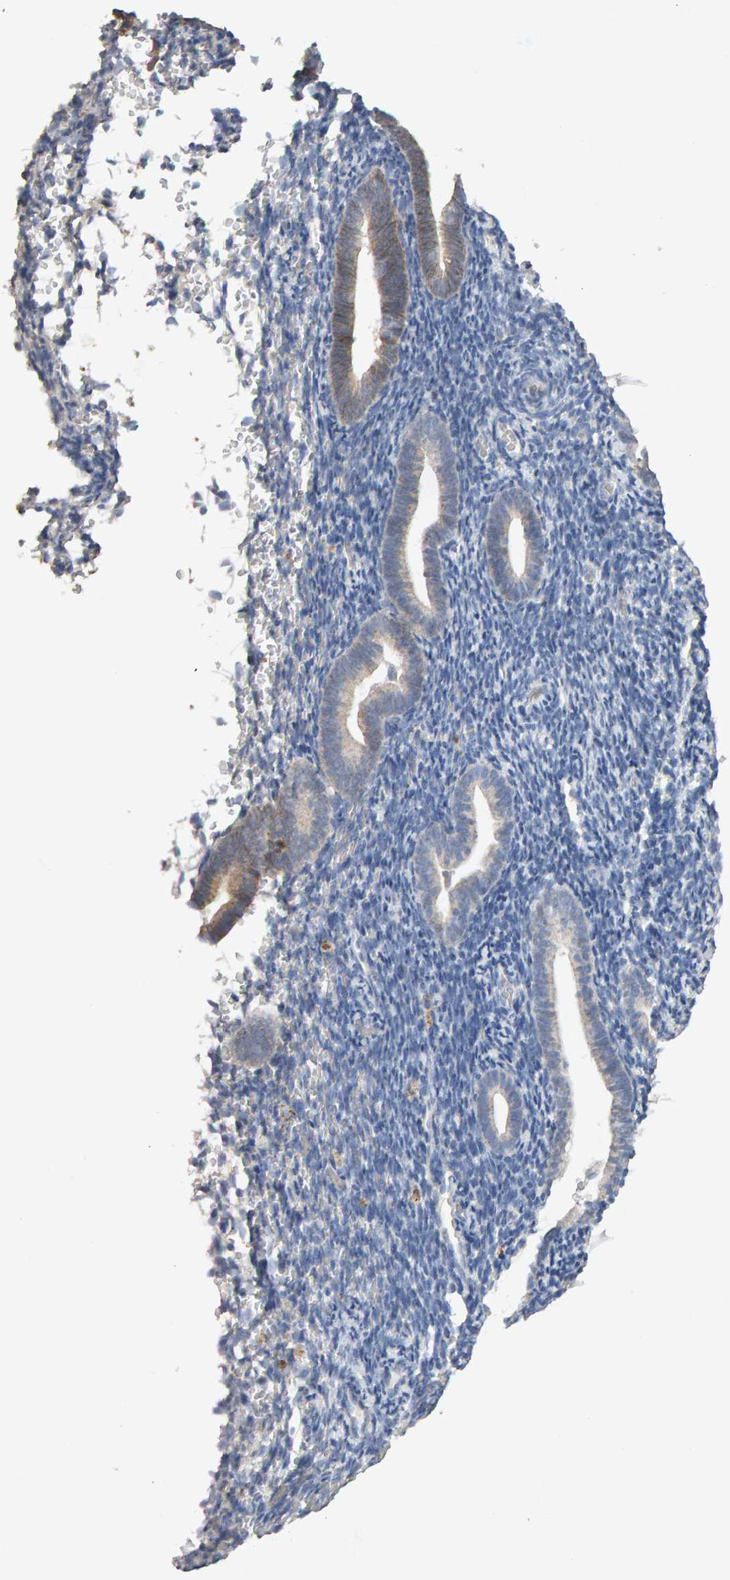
{"staining": {"intensity": "negative", "quantity": "none", "location": "none"}, "tissue": "endometrium", "cell_type": "Cells in endometrial stroma", "image_type": "normal", "snomed": [{"axis": "morphology", "description": "Normal tissue, NOS"}, {"axis": "topography", "description": "Endometrium"}], "caption": "Cells in endometrial stroma show no significant protein positivity in unremarkable endometrium. The staining is performed using DAB brown chromogen with nuclei counter-stained in using hematoxylin.", "gene": "PTPRM", "patient": {"sex": "female", "age": 51}}